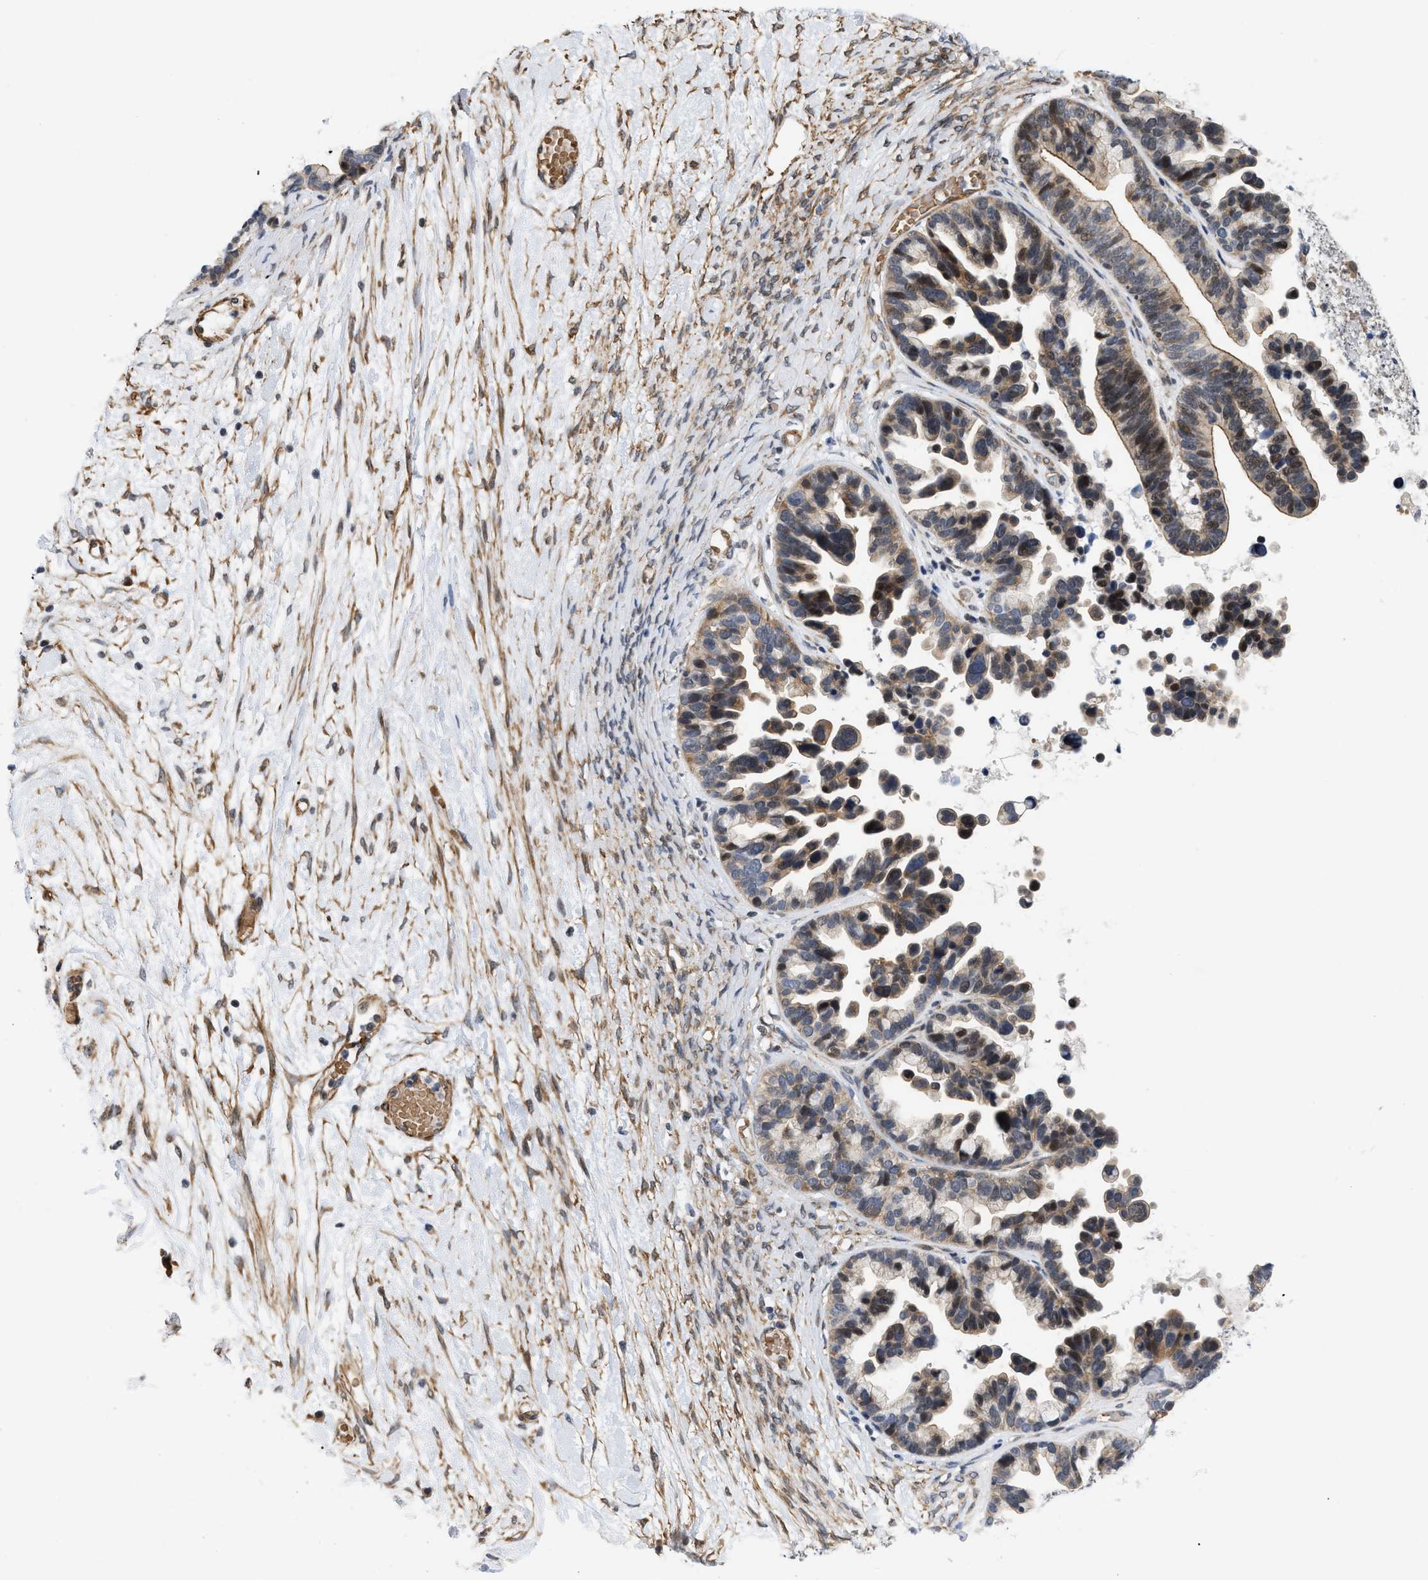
{"staining": {"intensity": "moderate", "quantity": "<25%", "location": "cytoplasmic/membranous,nuclear"}, "tissue": "ovarian cancer", "cell_type": "Tumor cells", "image_type": "cancer", "snomed": [{"axis": "morphology", "description": "Cystadenocarcinoma, serous, NOS"}, {"axis": "topography", "description": "Ovary"}], "caption": "Brown immunohistochemical staining in human ovarian serous cystadenocarcinoma shows moderate cytoplasmic/membranous and nuclear expression in about <25% of tumor cells.", "gene": "GPRASP2", "patient": {"sex": "female", "age": 56}}